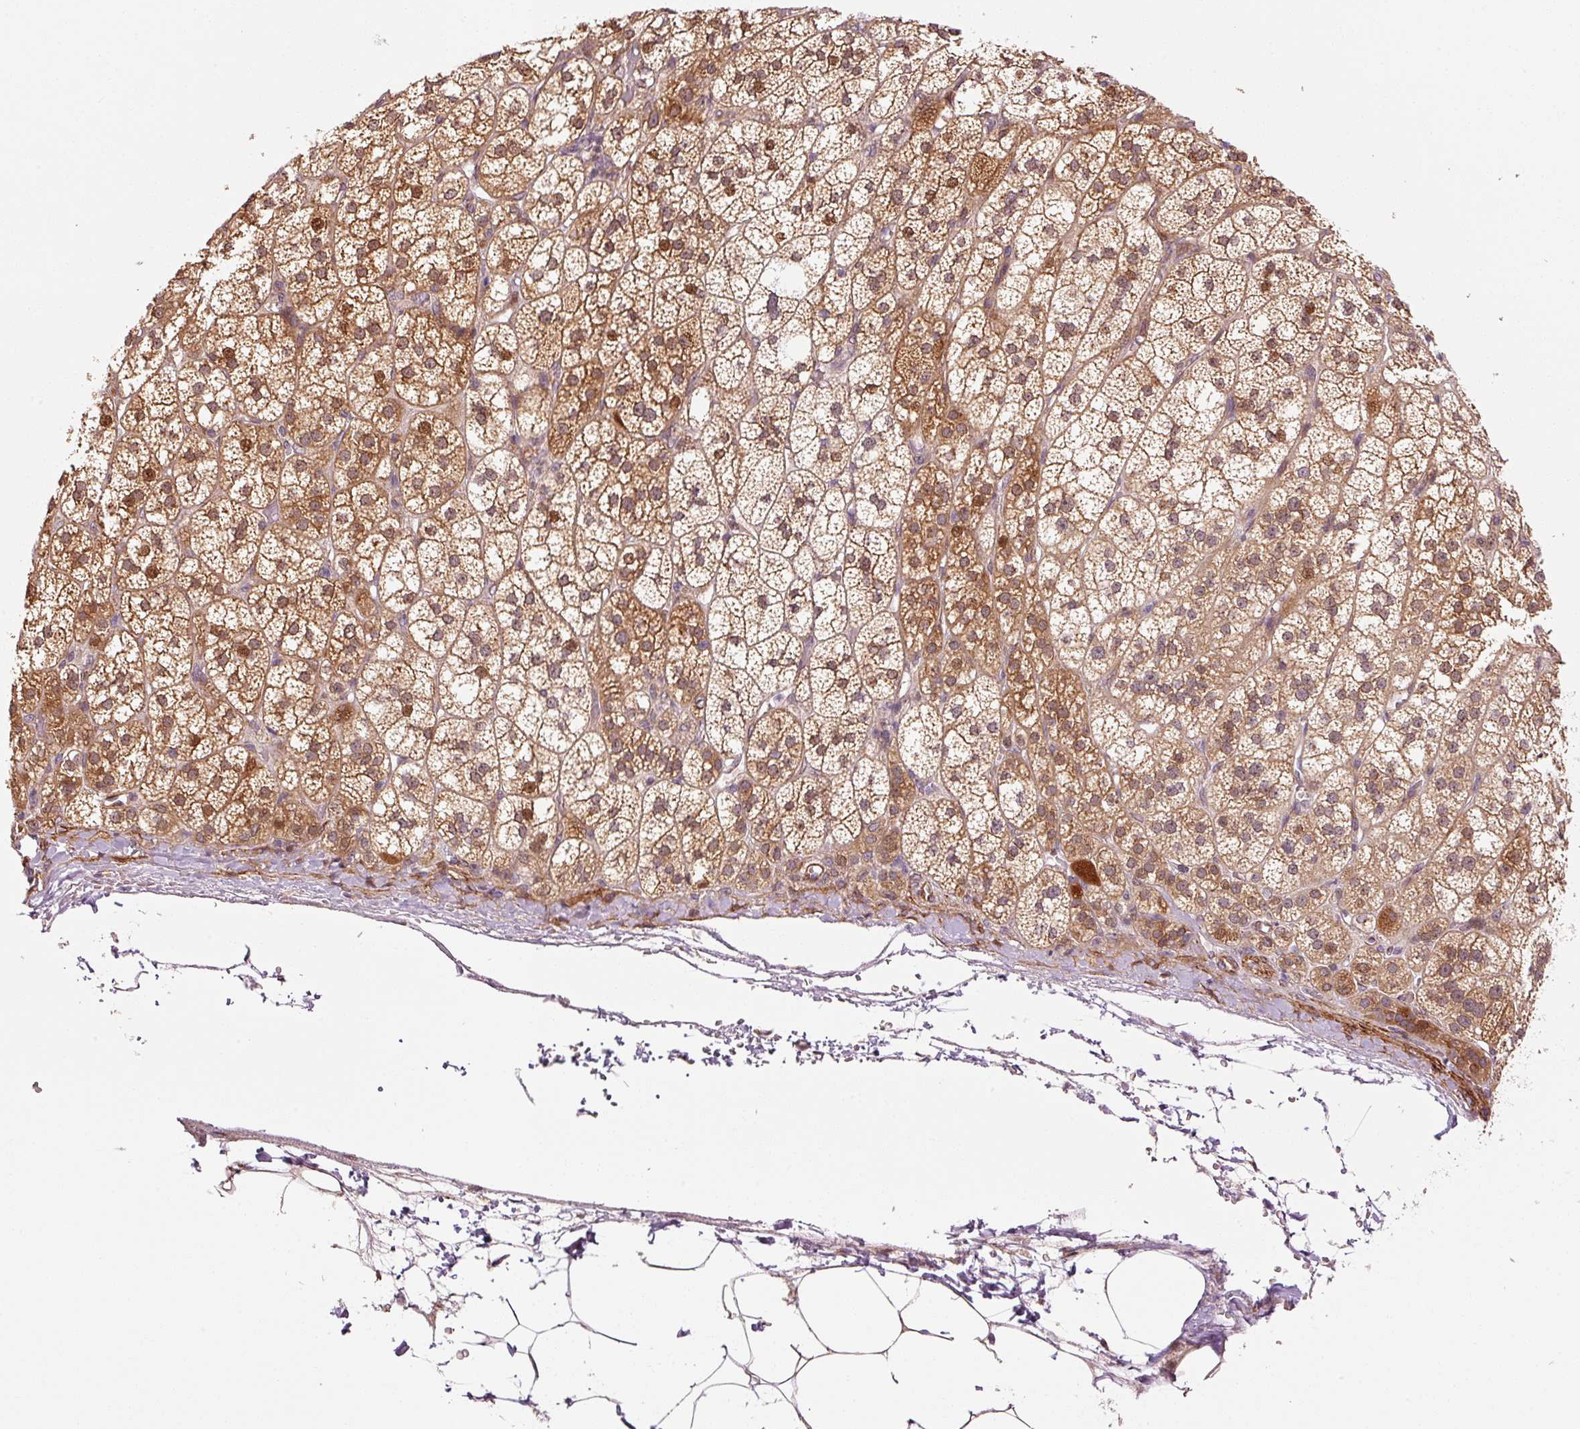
{"staining": {"intensity": "moderate", "quantity": ">75%", "location": "cytoplasmic/membranous,nuclear"}, "tissue": "adrenal gland", "cell_type": "Glandular cells", "image_type": "normal", "snomed": [{"axis": "morphology", "description": "Normal tissue, NOS"}, {"axis": "topography", "description": "Adrenal gland"}], "caption": "Brown immunohistochemical staining in normal human adrenal gland demonstrates moderate cytoplasmic/membranous,nuclear expression in about >75% of glandular cells. (DAB (3,3'-diaminobenzidine) = brown stain, brightfield microscopy at high magnification).", "gene": "LIMK2", "patient": {"sex": "female", "age": 60}}